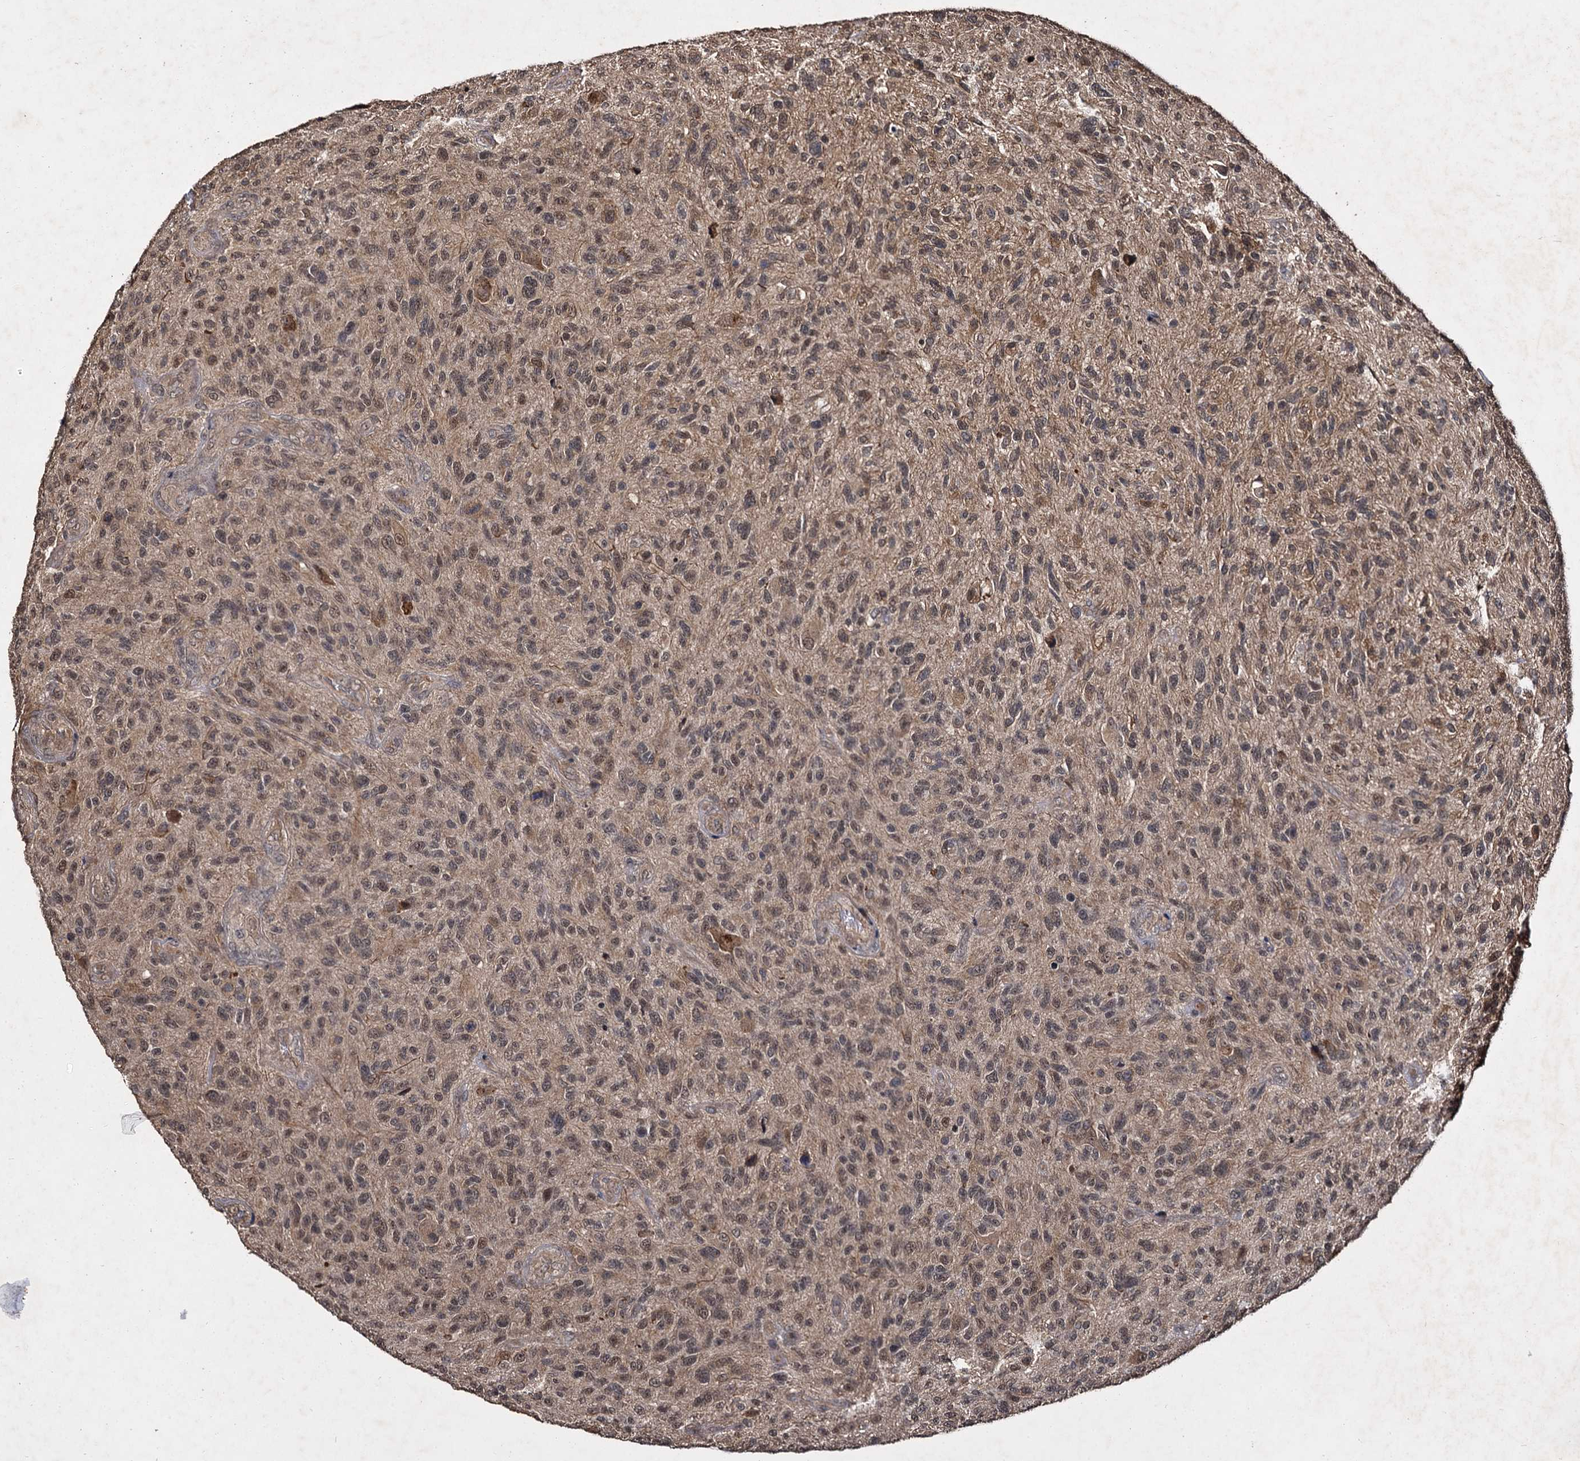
{"staining": {"intensity": "weak", "quantity": ">75%", "location": "nuclear"}, "tissue": "glioma", "cell_type": "Tumor cells", "image_type": "cancer", "snomed": [{"axis": "morphology", "description": "Glioma, malignant, High grade"}, {"axis": "topography", "description": "Brain"}], "caption": "A high-resolution micrograph shows IHC staining of malignant glioma (high-grade), which exhibits weak nuclear staining in about >75% of tumor cells.", "gene": "SLC46A3", "patient": {"sex": "male", "age": 47}}